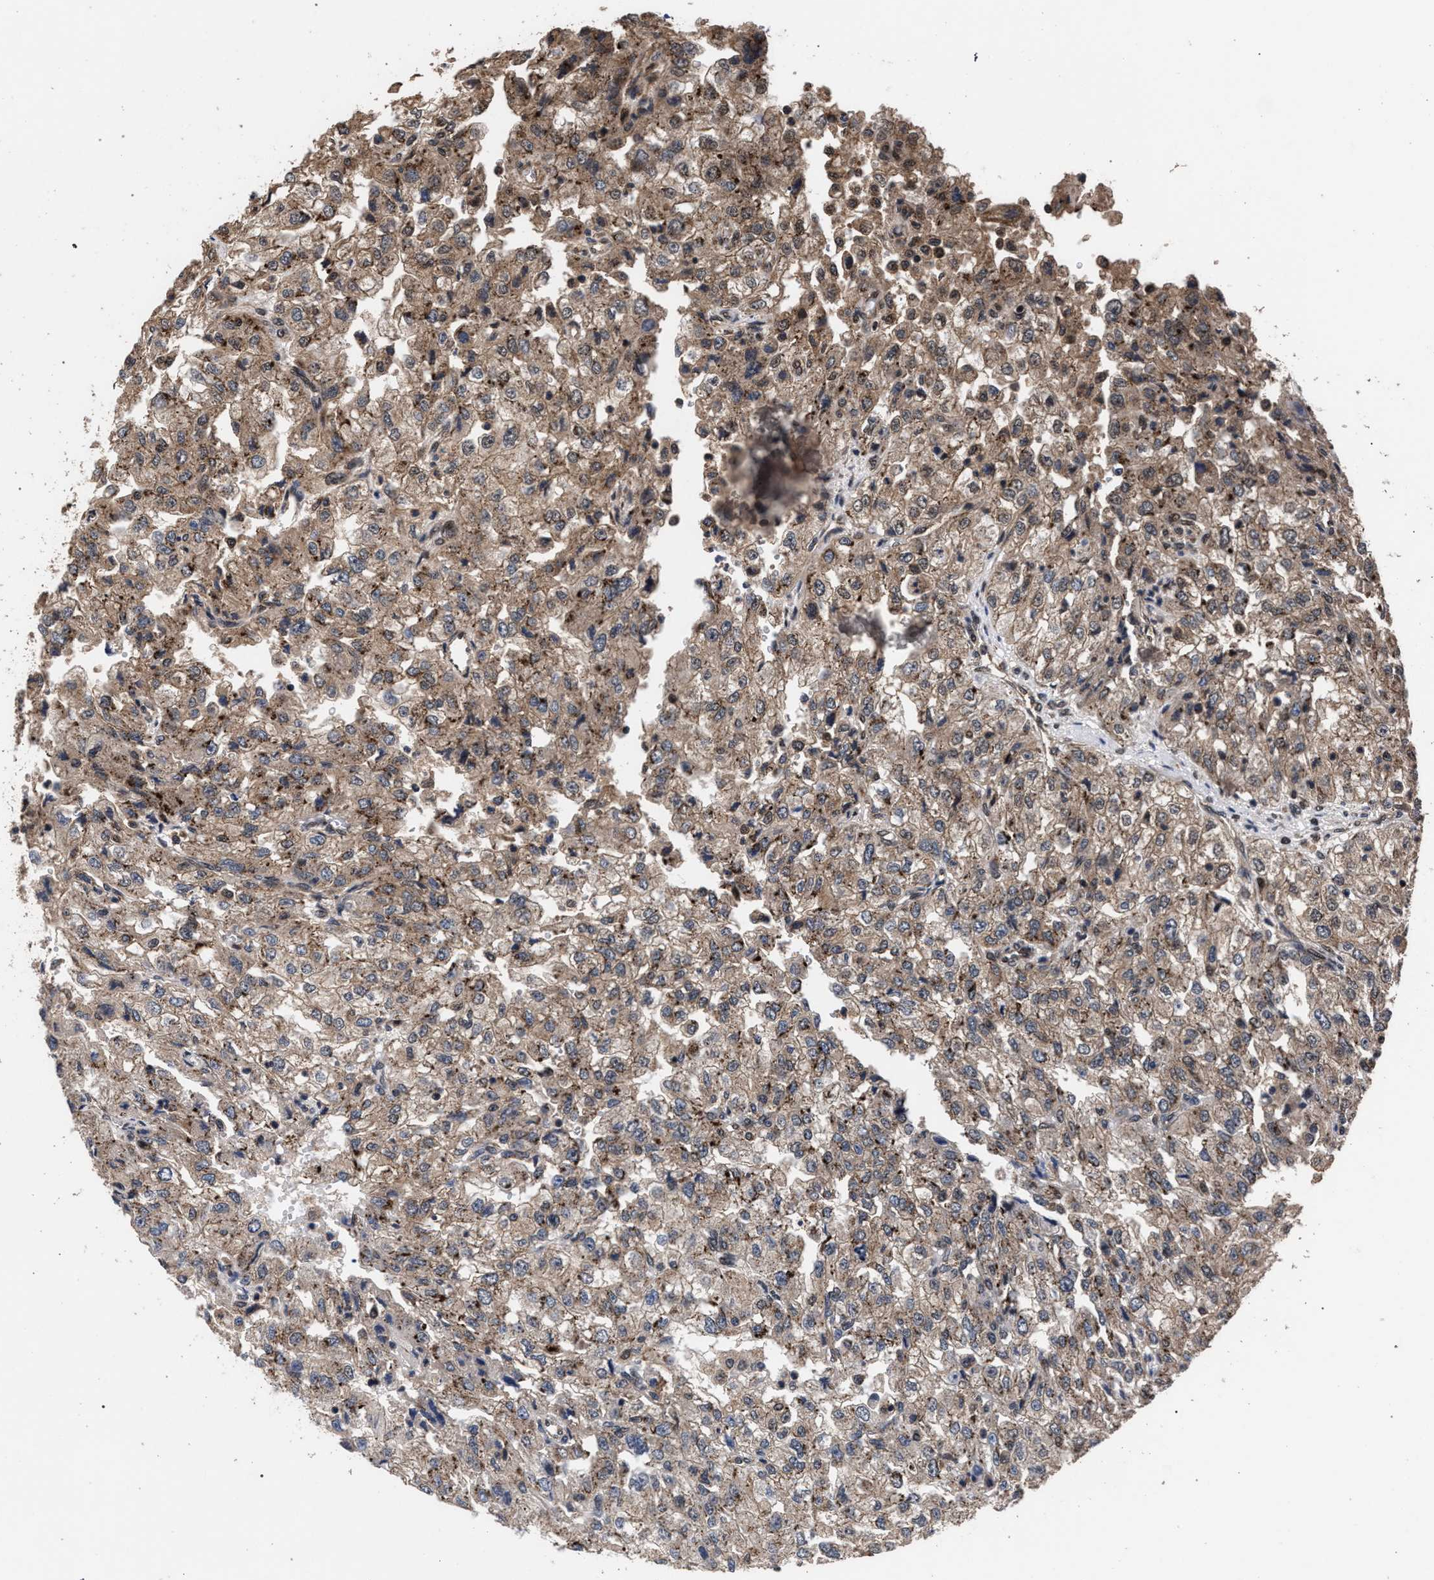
{"staining": {"intensity": "moderate", "quantity": ">75%", "location": "cytoplasmic/membranous"}, "tissue": "renal cancer", "cell_type": "Tumor cells", "image_type": "cancer", "snomed": [{"axis": "morphology", "description": "Adenocarcinoma, NOS"}, {"axis": "topography", "description": "Kidney"}], "caption": "Protein expression by immunohistochemistry (IHC) shows moderate cytoplasmic/membranous expression in about >75% of tumor cells in renal cancer. (DAB (3,3'-diaminobenzidine) IHC with brightfield microscopy, high magnification).", "gene": "ACOX1", "patient": {"sex": "female", "age": 54}}